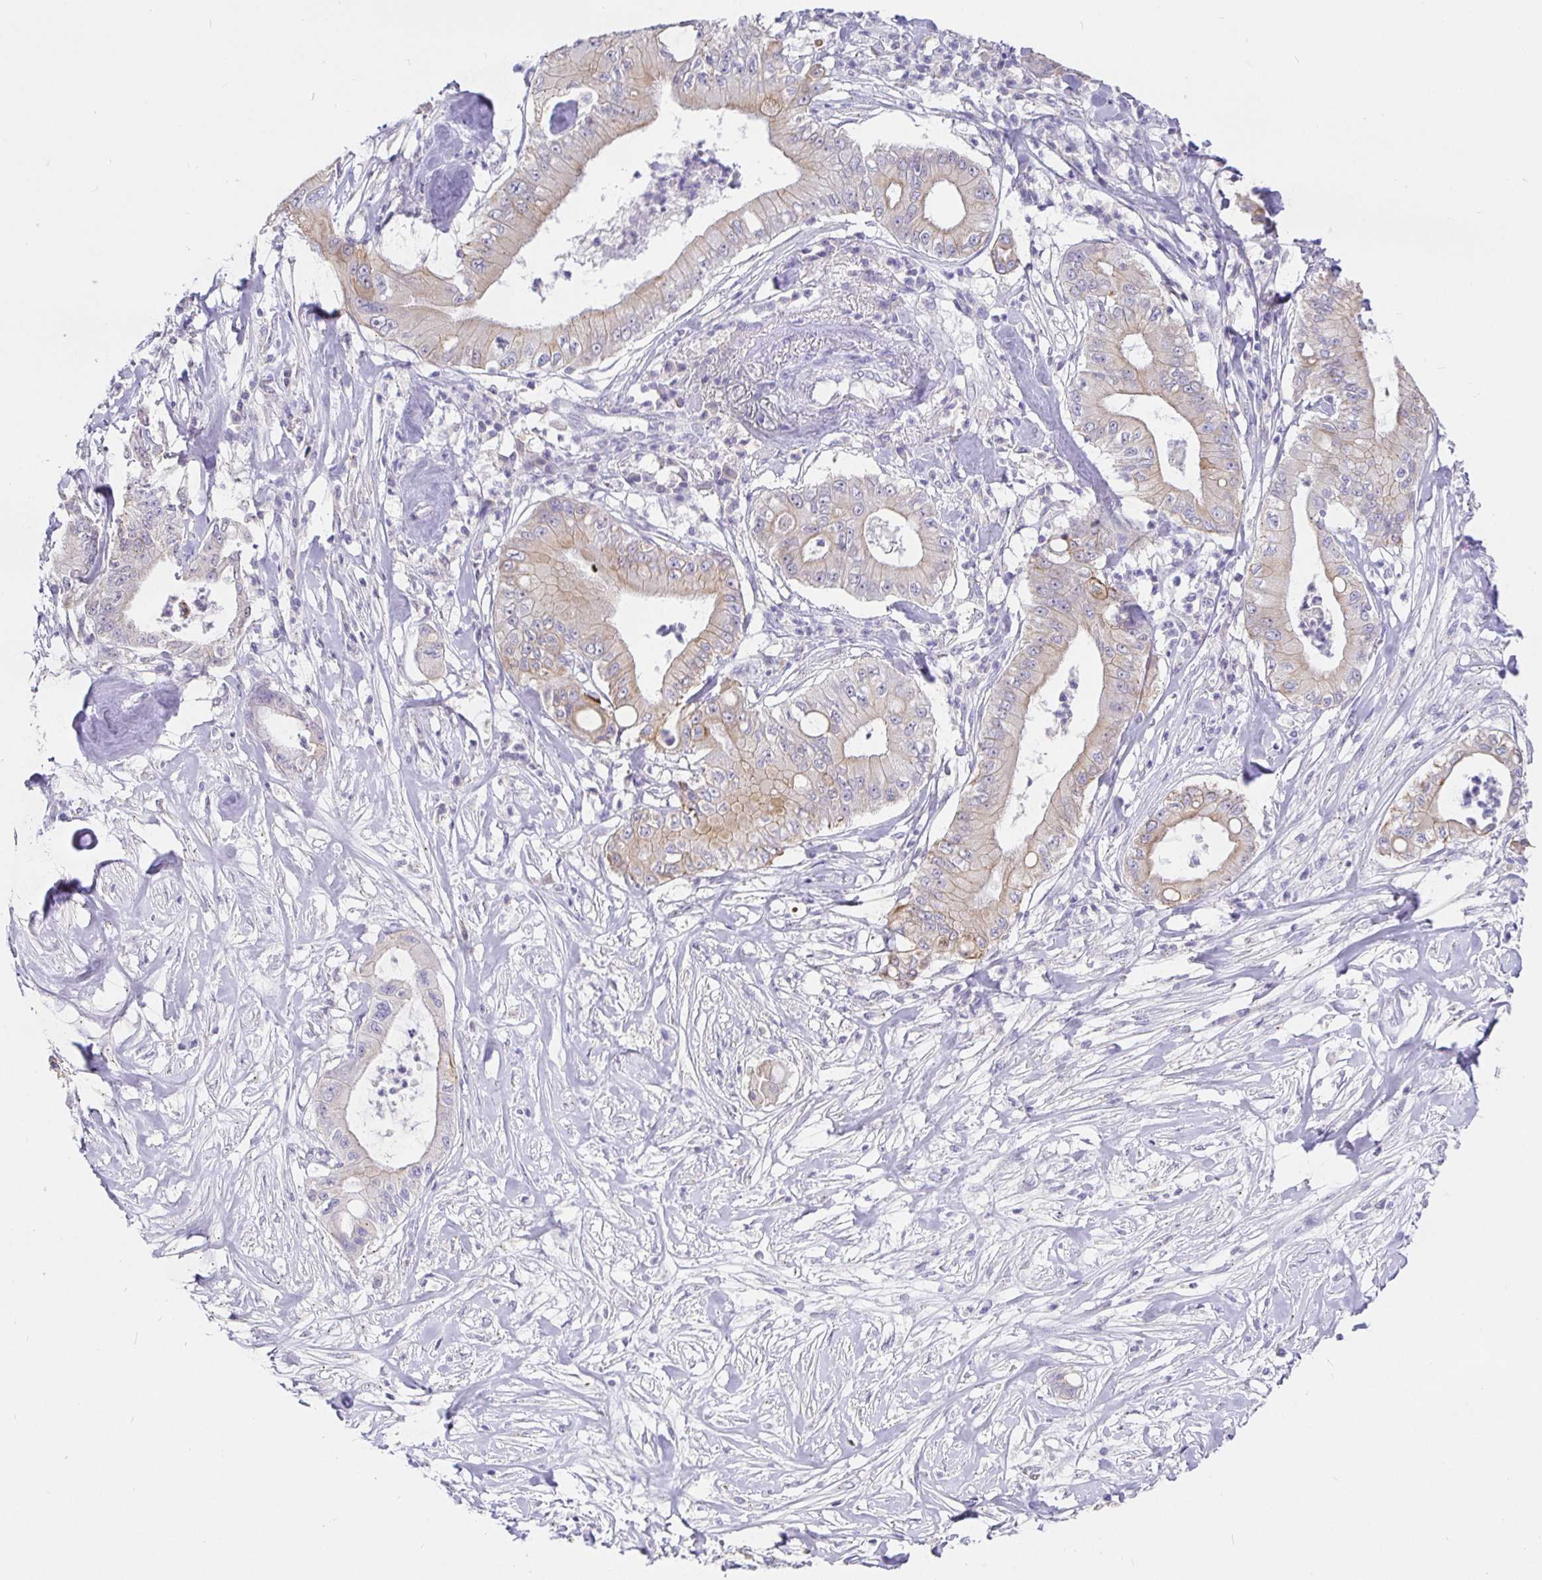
{"staining": {"intensity": "moderate", "quantity": "25%-75%", "location": "cytoplasmic/membranous"}, "tissue": "pancreatic cancer", "cell_type": "Tumor cells", "image_type": "cancer", "snomed": [{"axis": "morphology", "description": "Adenocarcinoma, NOS"}, {"axis": "topography", "description": "Pancreas"}], "caption": "Pancreatic adenocarcinoma stained with a brown dye shows moderate cytoplasmic/membranous positive expression in approximately 25%-75% of tumor cells.", "gene": "EZHIP", "patient": {"sex": "male", "age": 71}}